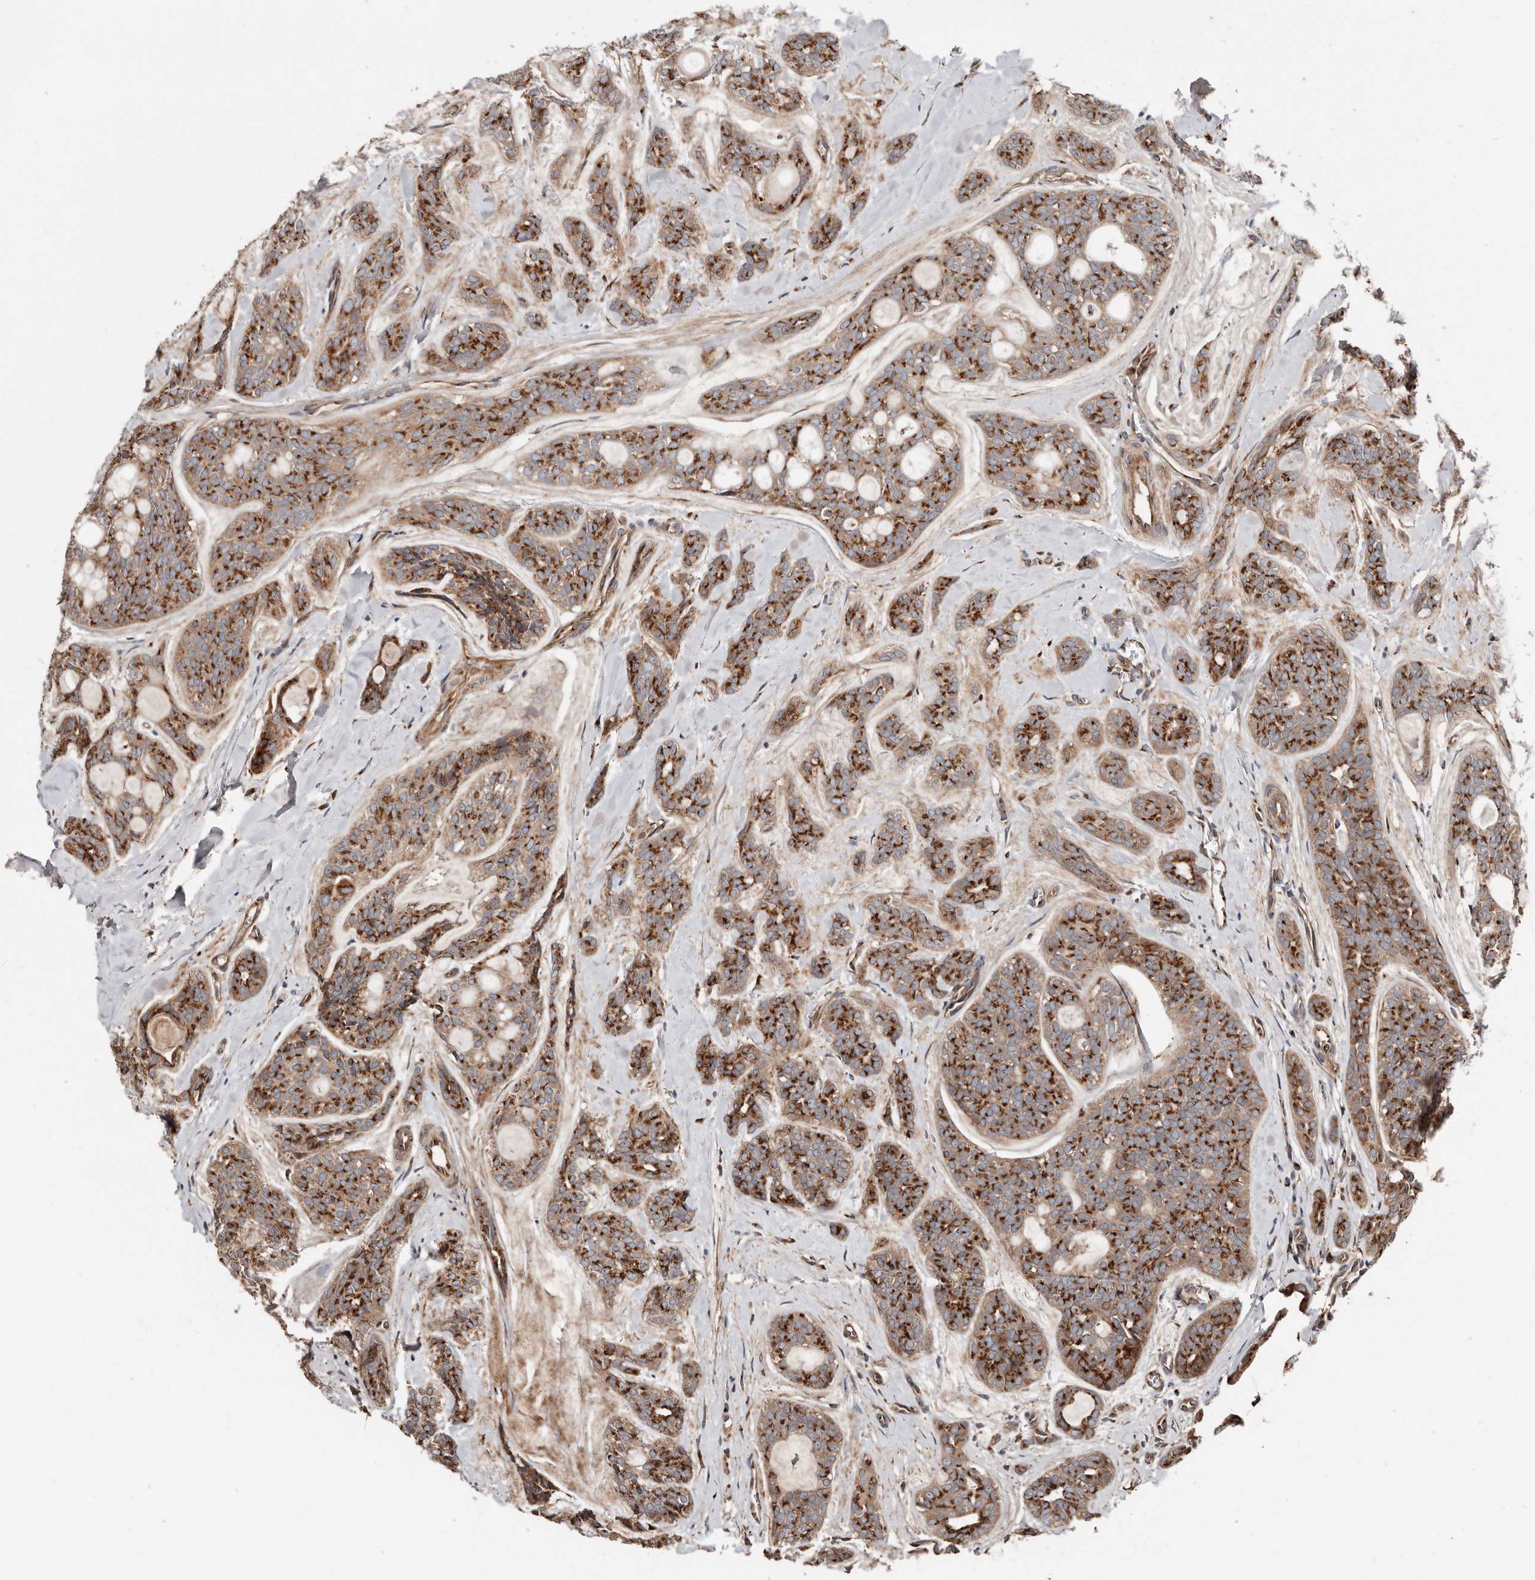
{"staining": {"intensity": "strong", "quantity": ">75%", "location": "cytoplasmic/membranous"}, "tissue": "head and neck cancer", "cell_type": "Tumor cells", "image_type": "cancer", "snomed": [{"axis": "morphology", "description": "Adenocarcinoma, NOS"}, {"axis": "topography", "description": "Head-Neck"}], "caption": "Immunohistochemical staining of head and neck cancer displays high levels of strong cytoplasmic/membranous protein expression in approximately >75% of tumor cells. The staining is performed using DAB (3,3'-diaminobenzidine) brown chromogen to label protein expression. The nuclei are counter-stained blue using hematoxylin.", "gene": "COG1", "patient": {"sex": "male", "age": 66}}